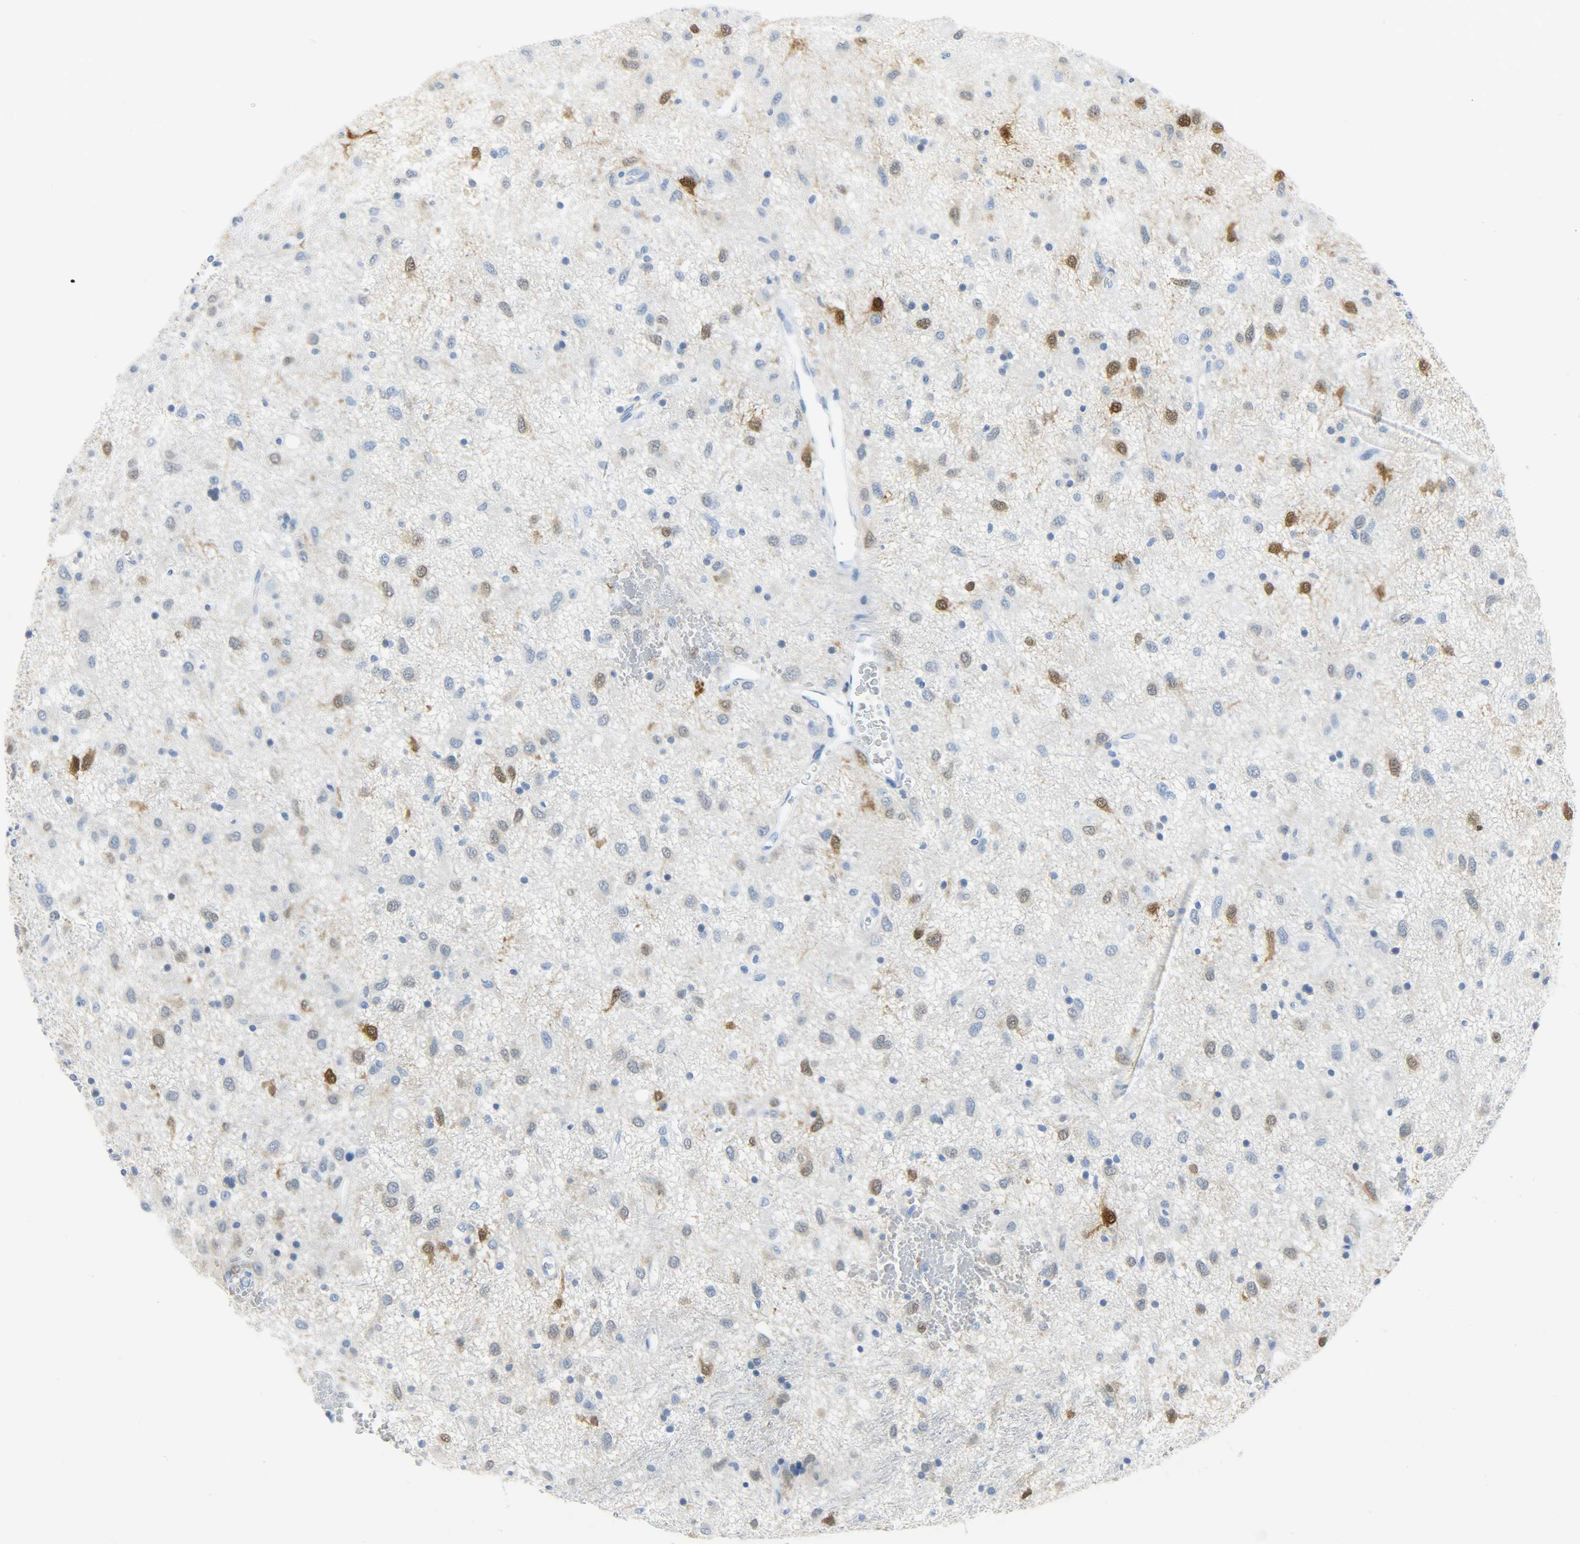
{"staining": {"intensity": "moderate", "quantity": "<25%", "location": "cytoplasmic/membranous"}, "tissue": "glioma", "cell_type": "Tumor cells", "image_type": "cancer", "snomed": [{"axis": "morphology", "description": "Glioma, malignant, Low grade"}, {"axis": "topography", "description": "Brain"}], "caption": "Tumor cells show low levels of moderate cytoplasmic/membranous positivity in about <25% of cells in malignant low-grade glioma.", "gene": "CA3", "patient": {"sex": "male", "age": 77}}